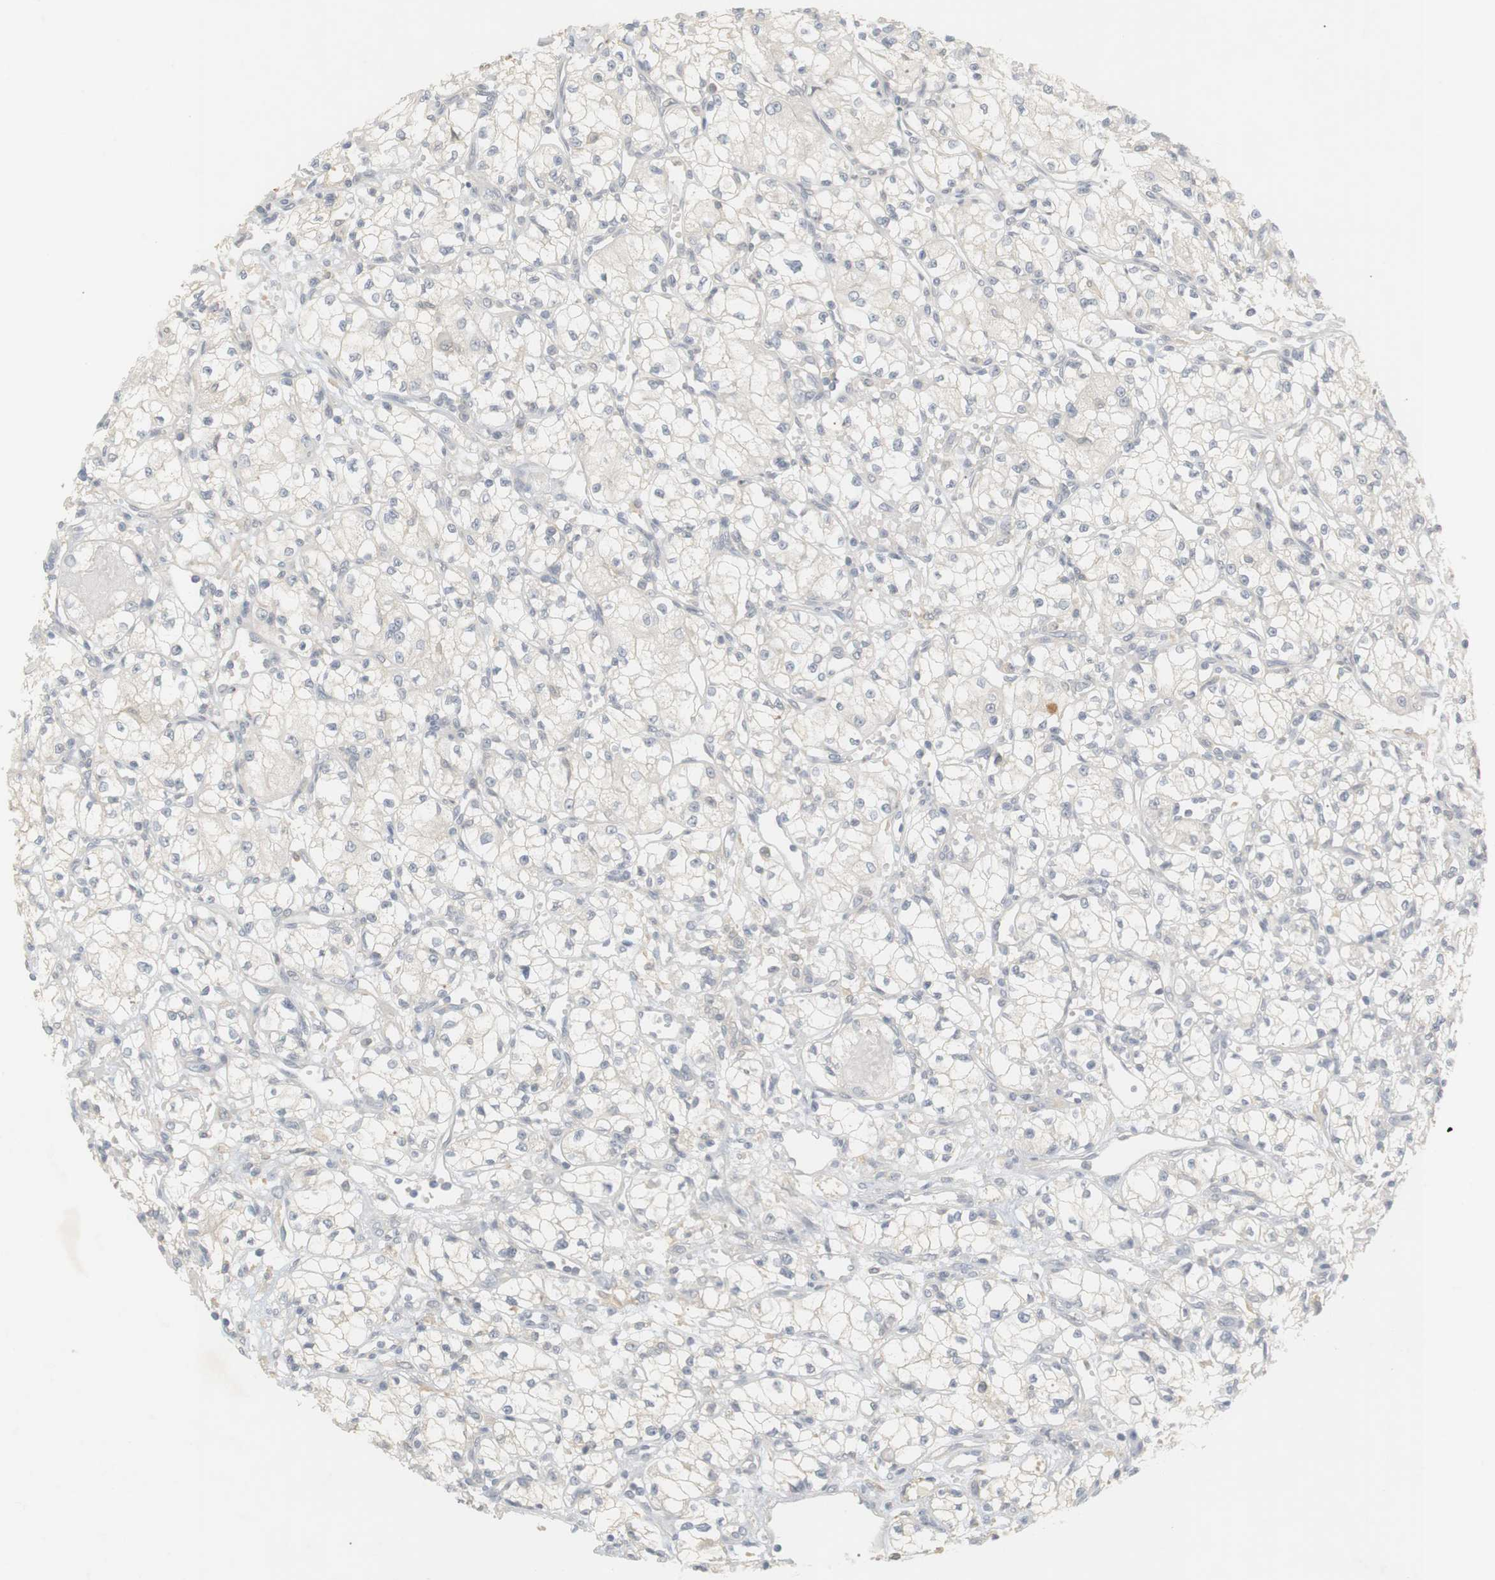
{"staining": {"intensity": "negative", "quantity": "none", "location": "none"}, "tissue": "renal cancer", "cell_type": "Tumor cells", "image_type": "cancer", "snomed": [{"axis": "morphology", "description": "Normal tissue, NOS"}, {"axis": "morphology", "description": "Adenocarcinoma, NOS"}, {"axis": "topography", "description": "Kidney"}], "caption": "The micrograph reveals no staining of tumor cells in renal cancer (adenocarcinoma).", "gene": "RTN3", "patient": {"sex": "male", "age": 59}}